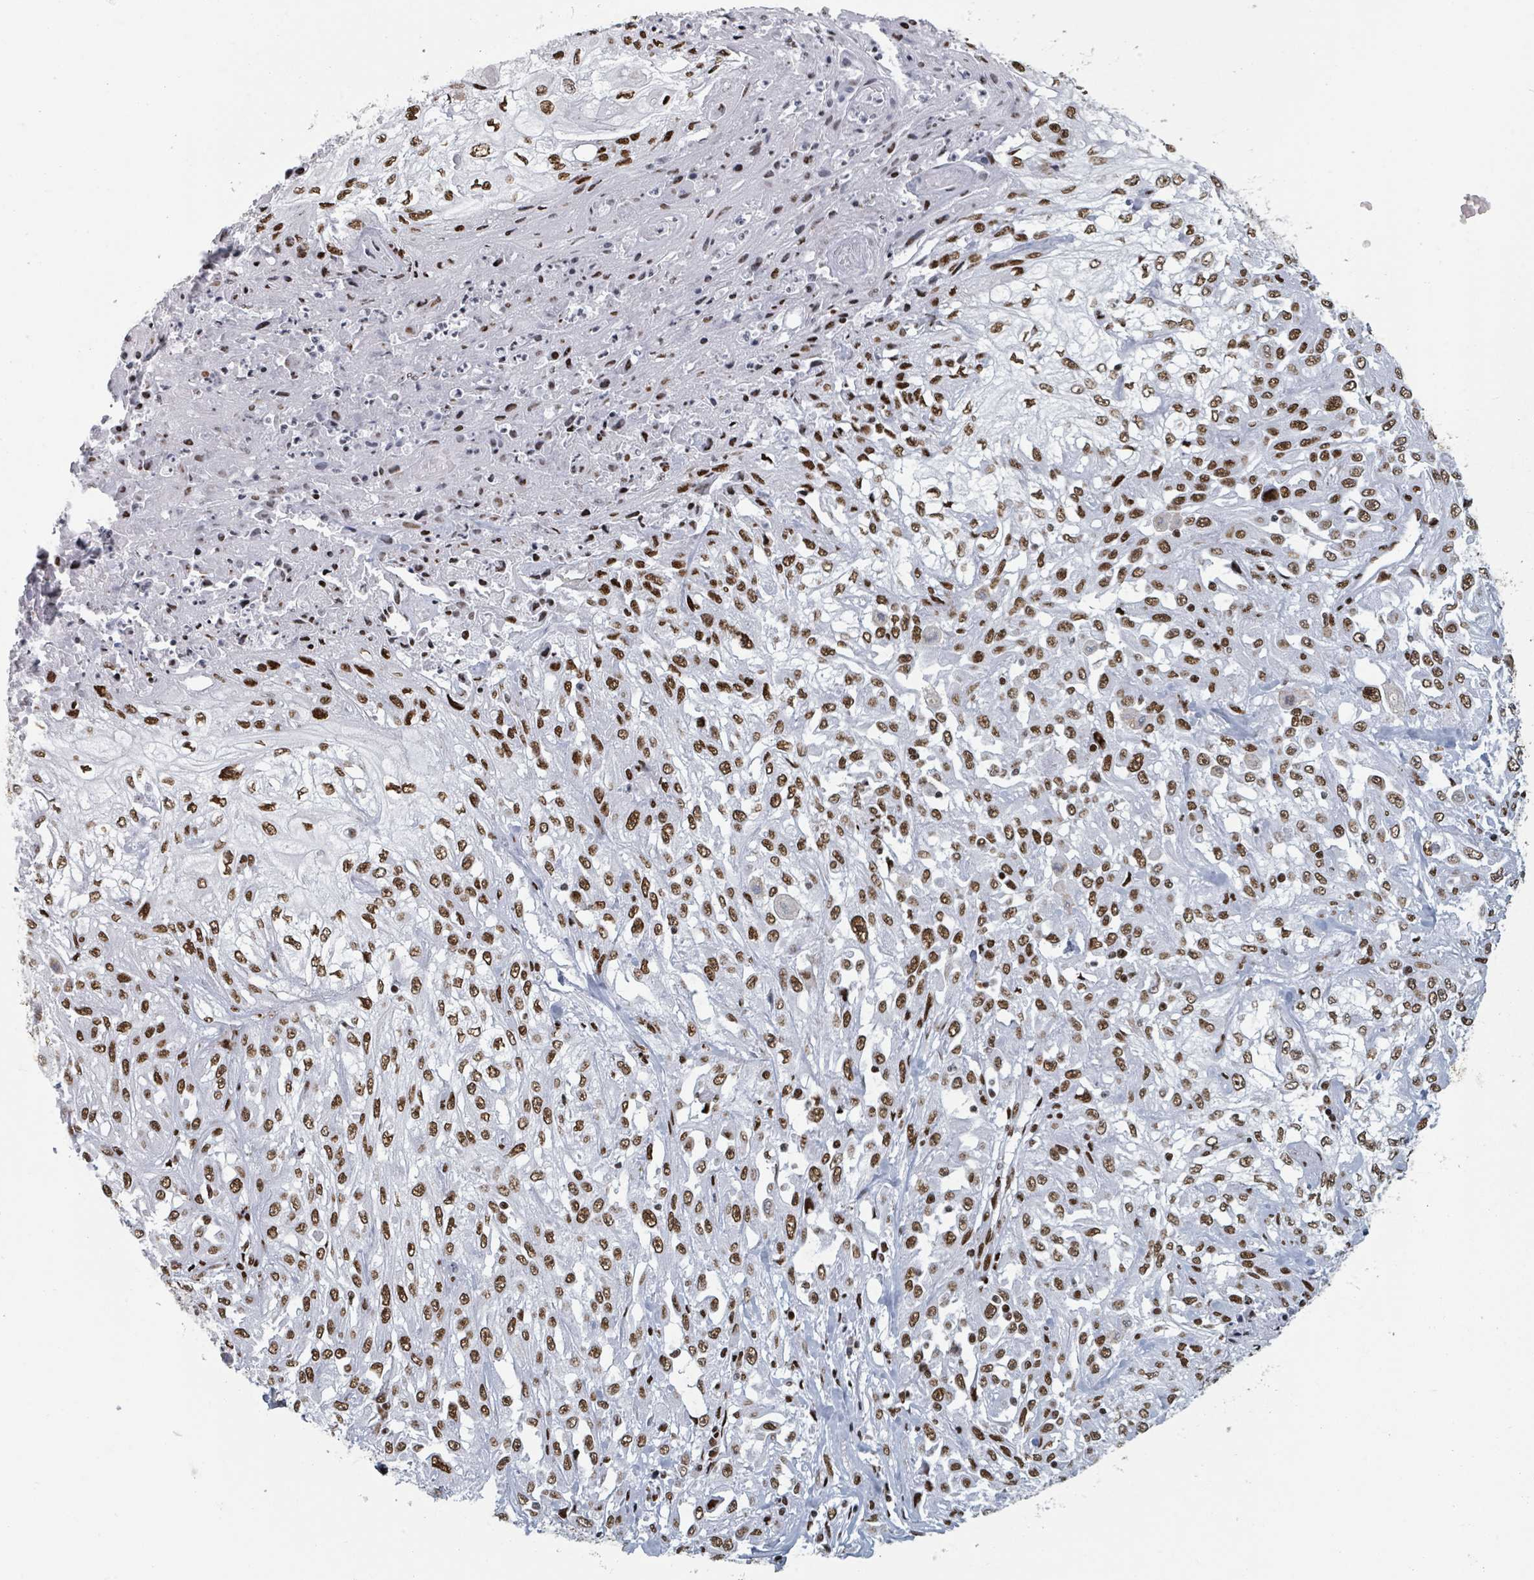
{"staining": {"intensity": "strong", "quantity": ">75%", "location": "nuclear"}, "tissue": "skin cancer", "cell_type": "Tumor cells", "image_type": "cancer", "snomed": [{"axis": "morphology", "description": "Squamous cell carcinoma, NOS"}, {"axis": "morphology", "description": "Squamous cell carcinoma, metastatic, NOS"}, {"axis": "topography", "description": "Skin"}, {"axis": "topography", "description": "Lymph node"}], "caption": "Strong nuclear expression for a protein is seen in approximately >75% of tumor cells of skin cancer (metastatic squamous cell carcinoma) using immunohistochemistry (IHC).", "gene": "DHX16", "patient": {"sex": "male", "age": 75}}